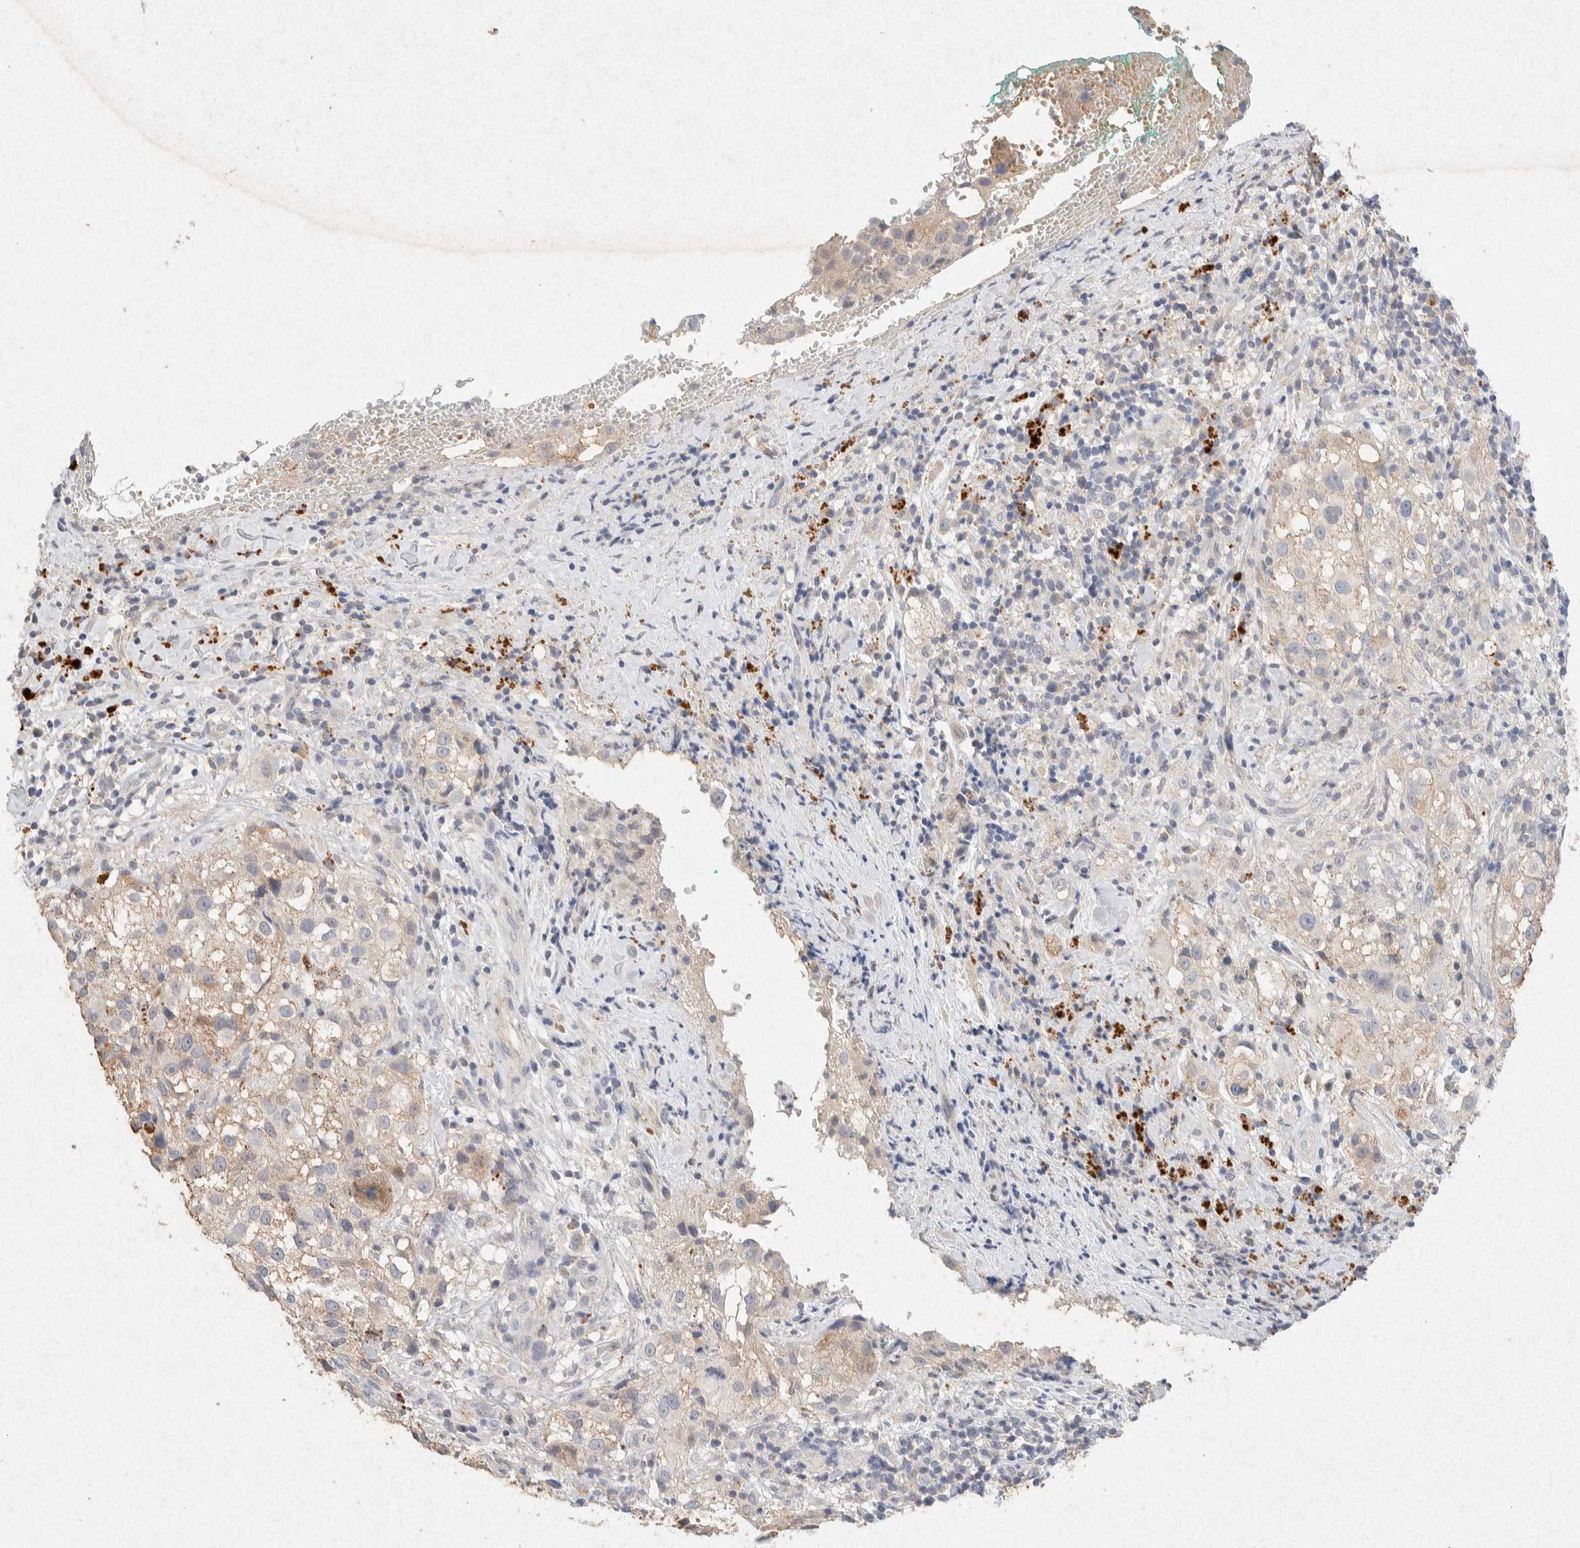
{"staining": {"intensity": "weak", "quantity": "<25%", "location": "cytoplasmic/membranous"}, "tissue": "melanoma", "cell_type": "Tumor cells", "image_type": "cancer", "snomed": [{"axis": "morphology", "description": "Necrosis, NOS"}, {"axis": "morphology", "description": "Malignant melanoma, NOS"}, {"axis": "topography", "description": "Skin"}], "caption": "There is no significant positivity in tumor cells of melanoma.", "gene": "GNAI1", "patient": {"sex": "female", "age": 87}}